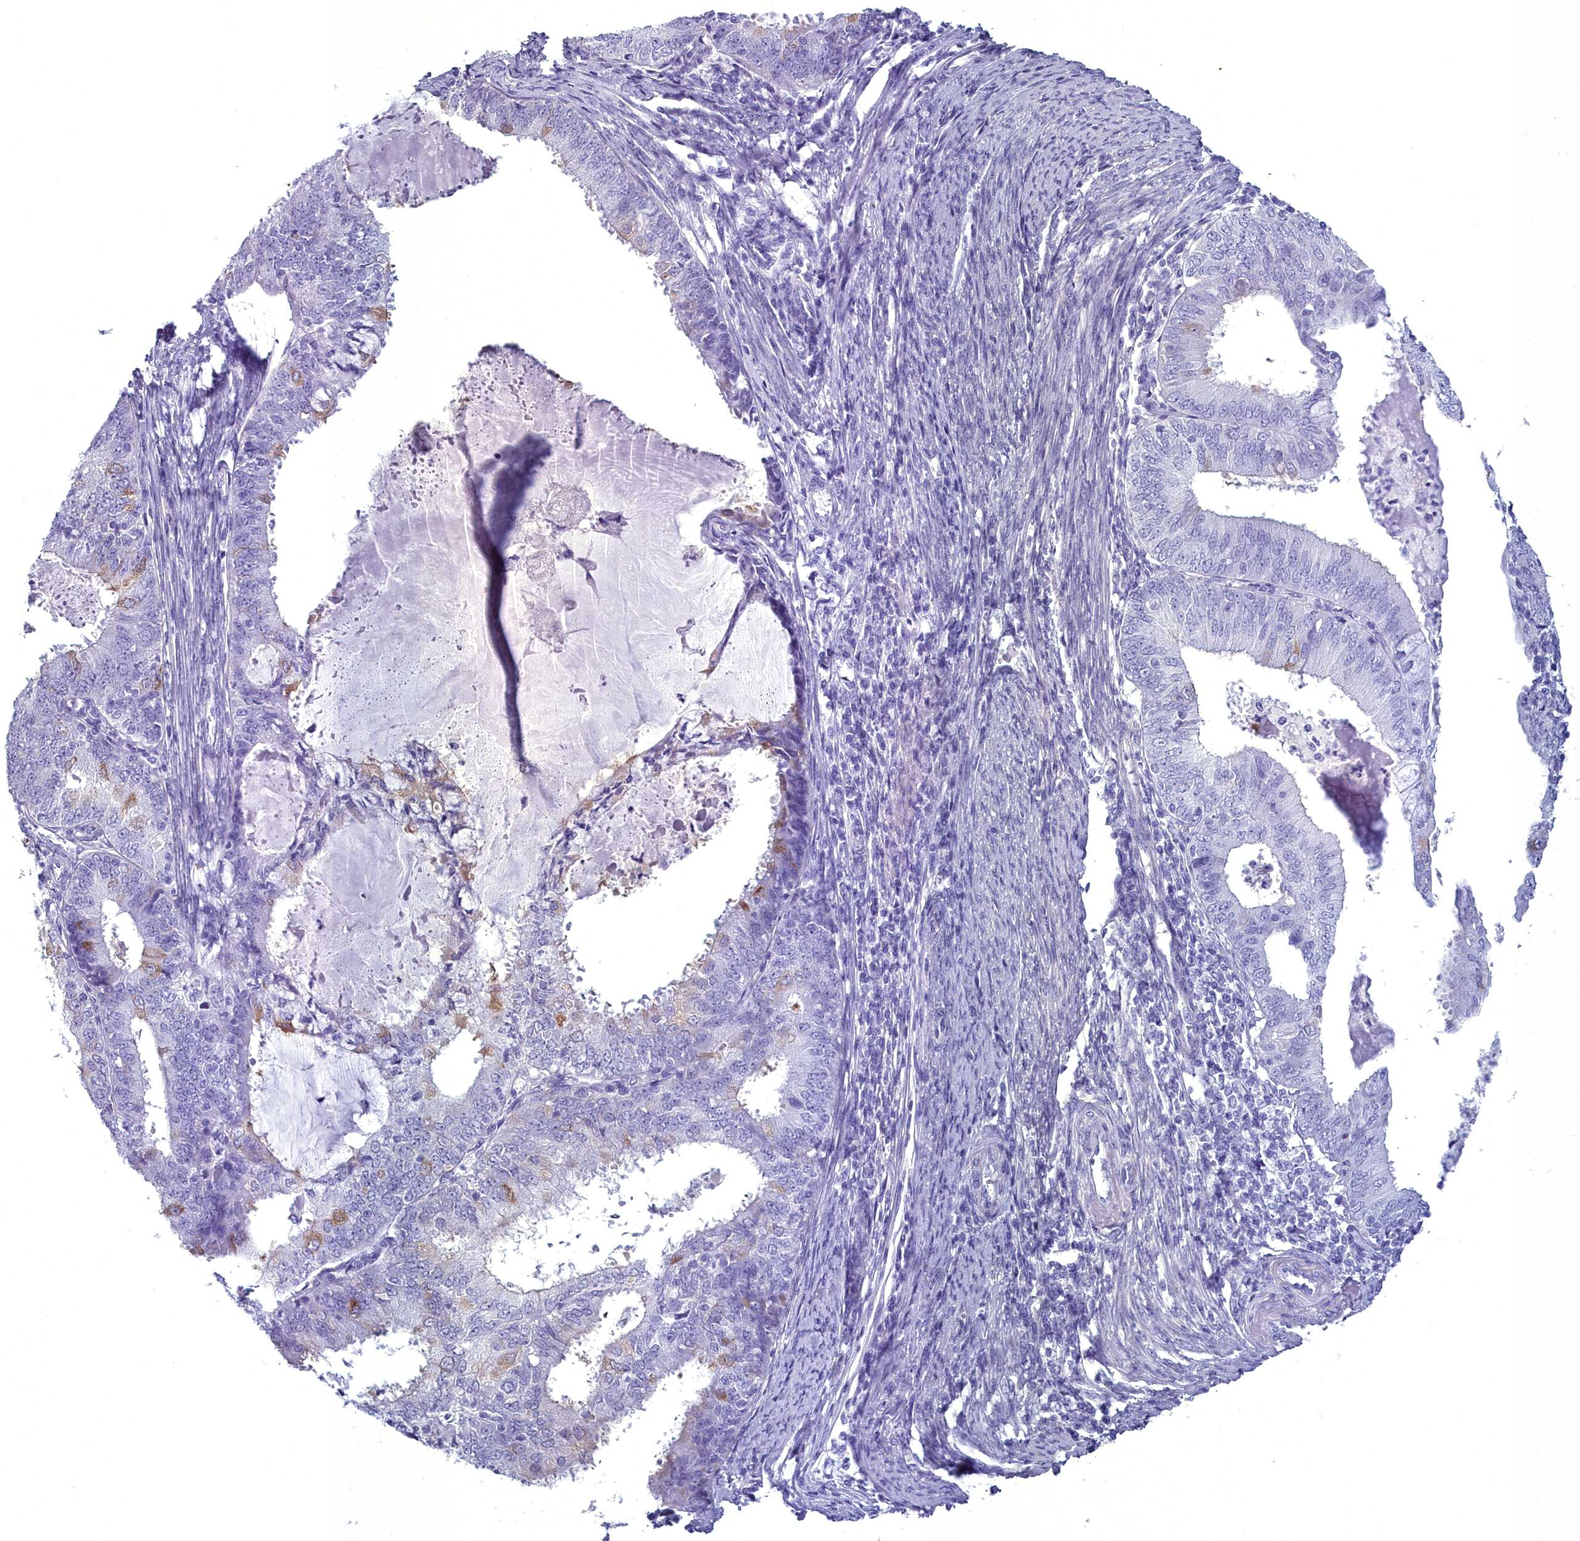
{"staining": {"intensity": "moderate", "quantity": "<25%", "location": "cytoplasmic/membranous"}, "tissue": "endometrial cancer", "cell_type": "Tumor cells", "image_type": "cancer", "snomed": [{"axis": "morphology", "description": "Adenocarcinoma, NOS"}, {"axis": "topography", "description": "Endometrium"}], "caption": "Moderate cytoplasmic/membranous staining for a protein is appreciated in approximately <25% of tumor cells of endometrial cancer (adenocarcinoma) using immunohistochemistry (IHC).", "gene": "MAP6", "patient": {"sex": "female", "age": 57}}